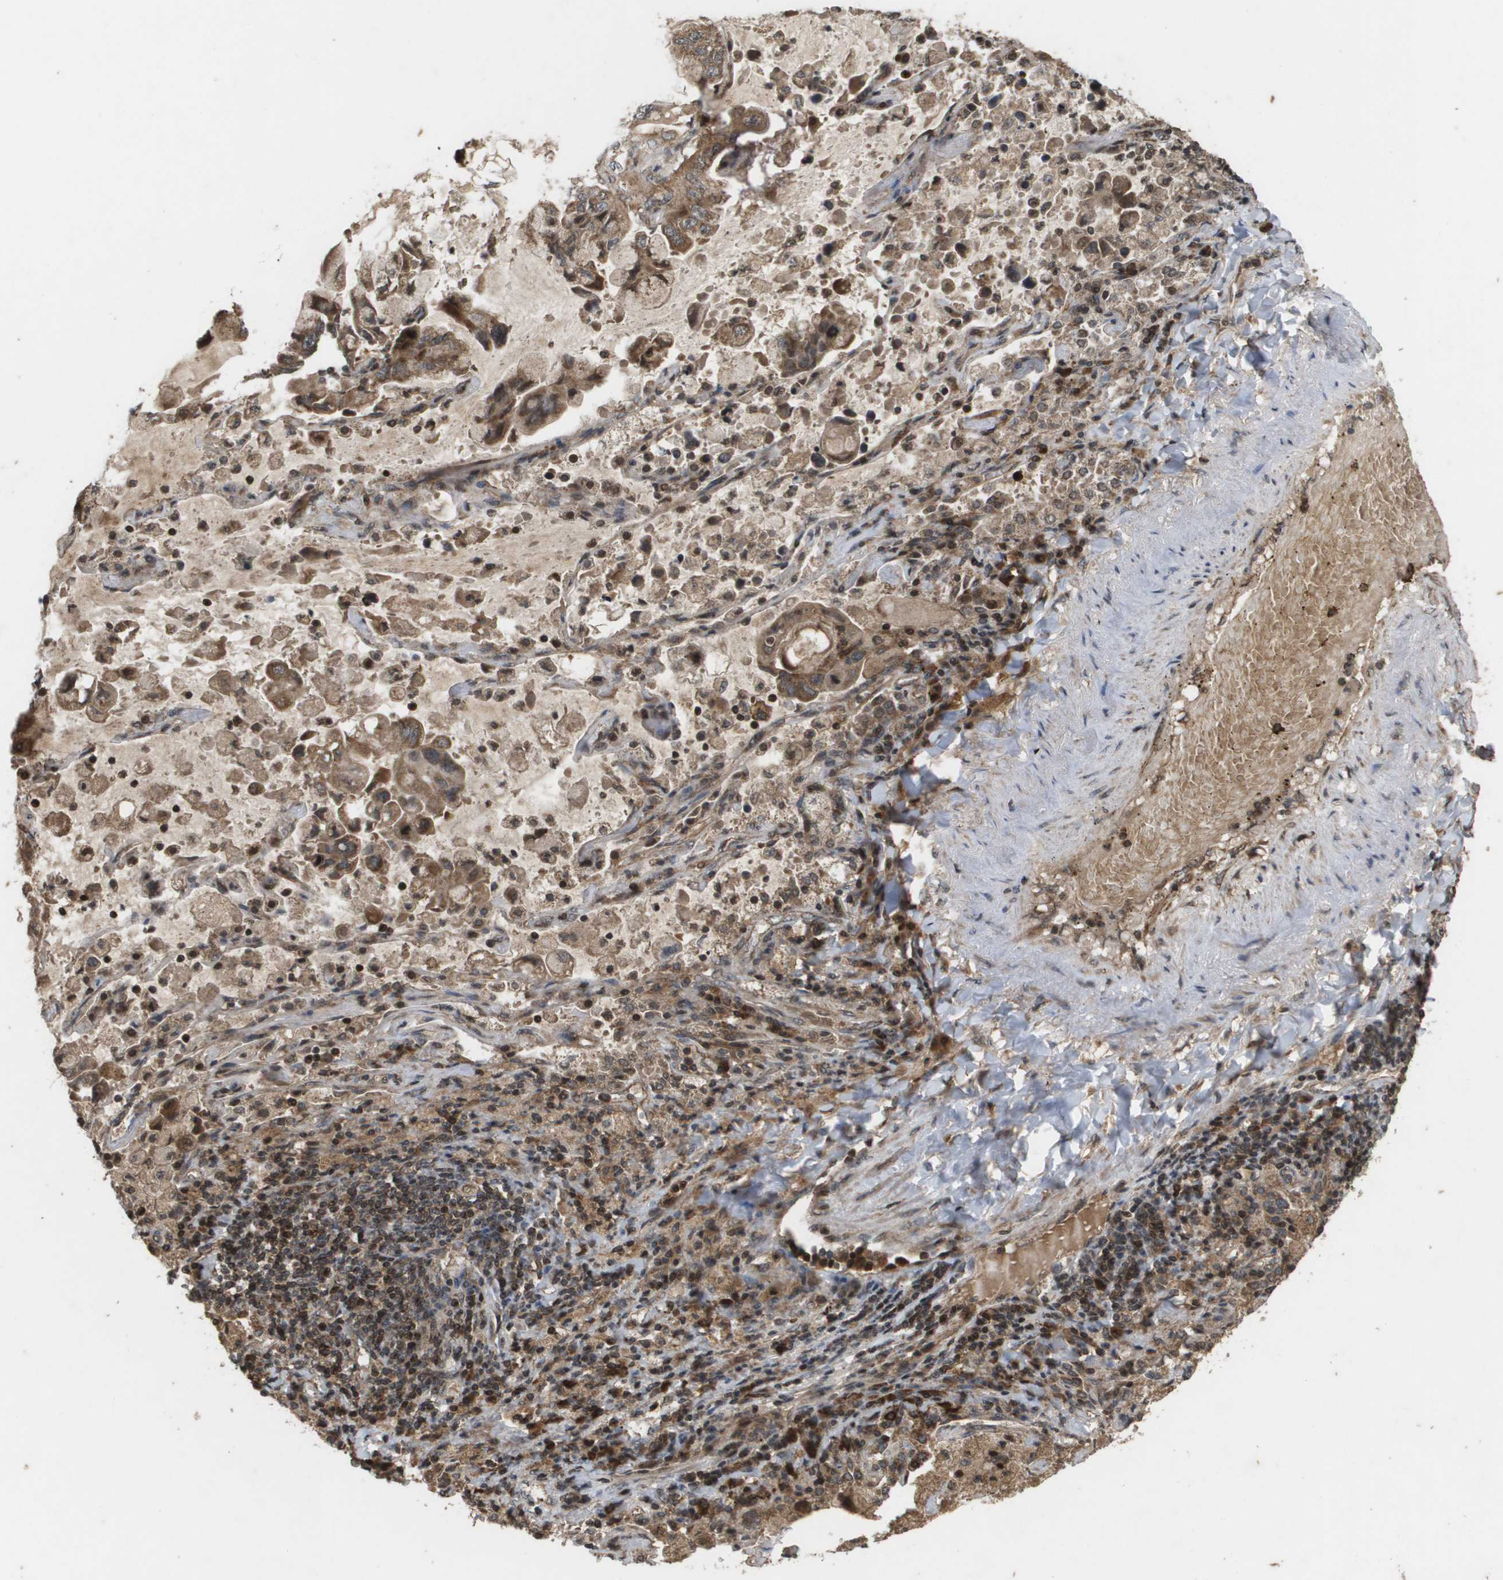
{"staining": {"intensity": "moderate", "quantity": ">75%", "location": "cytoplasmic/membranous"}, "tissue": "lung cancer", "cell_type": "Tumor cells", "image_type": "cancer", "snomed": [{"axis": "morphology", "description": "Adenocarcinoma, NOS"}, {"axis": "topography", "description": "Lung"}], "caption": "Immunohistochemical staining of human adenocarcinoma (lung) reveals medium levels of moderate cytoplasmic/membranous positivity in about >75% of tumor cells.", "gene": "KIF11", "patient": {"sex": "male", "age": 64}}